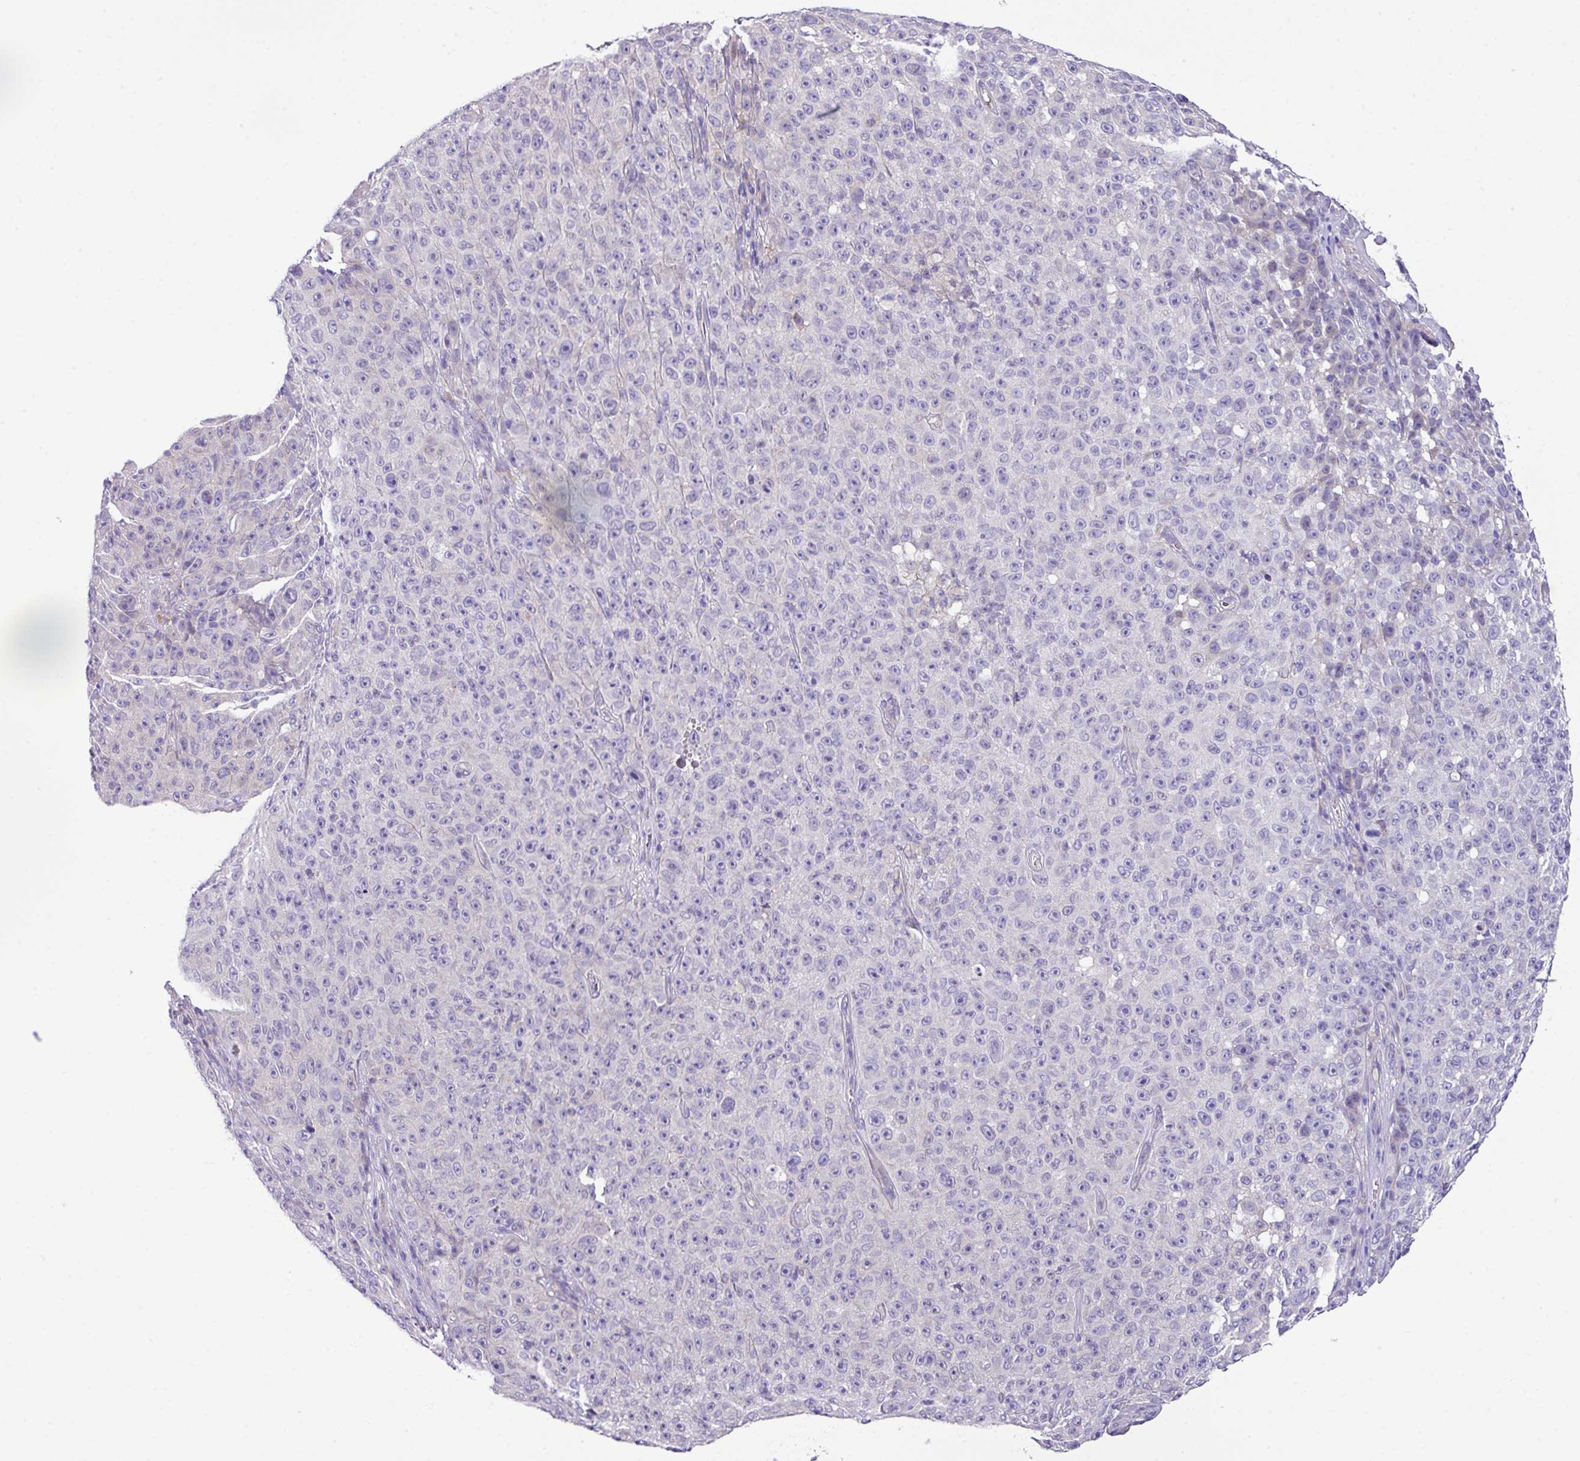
{"staining": {"intensity": "negative", "quantity": "none", "location": "none"}, "tissue": "melanoma", "cell_type": "Tumor cells", "image_type": "cancer", "snomed": [{"axis": "morphology", "description": "Malignant melanoma, NOS"}, {"axis": "topography", "description": "Skin"}], "caption": "Protein analysis of melanoma demonstrates no significant staining in tumor cells.", "gene": "DNAL1", "patient": {"sex": "female", "age": 82}}